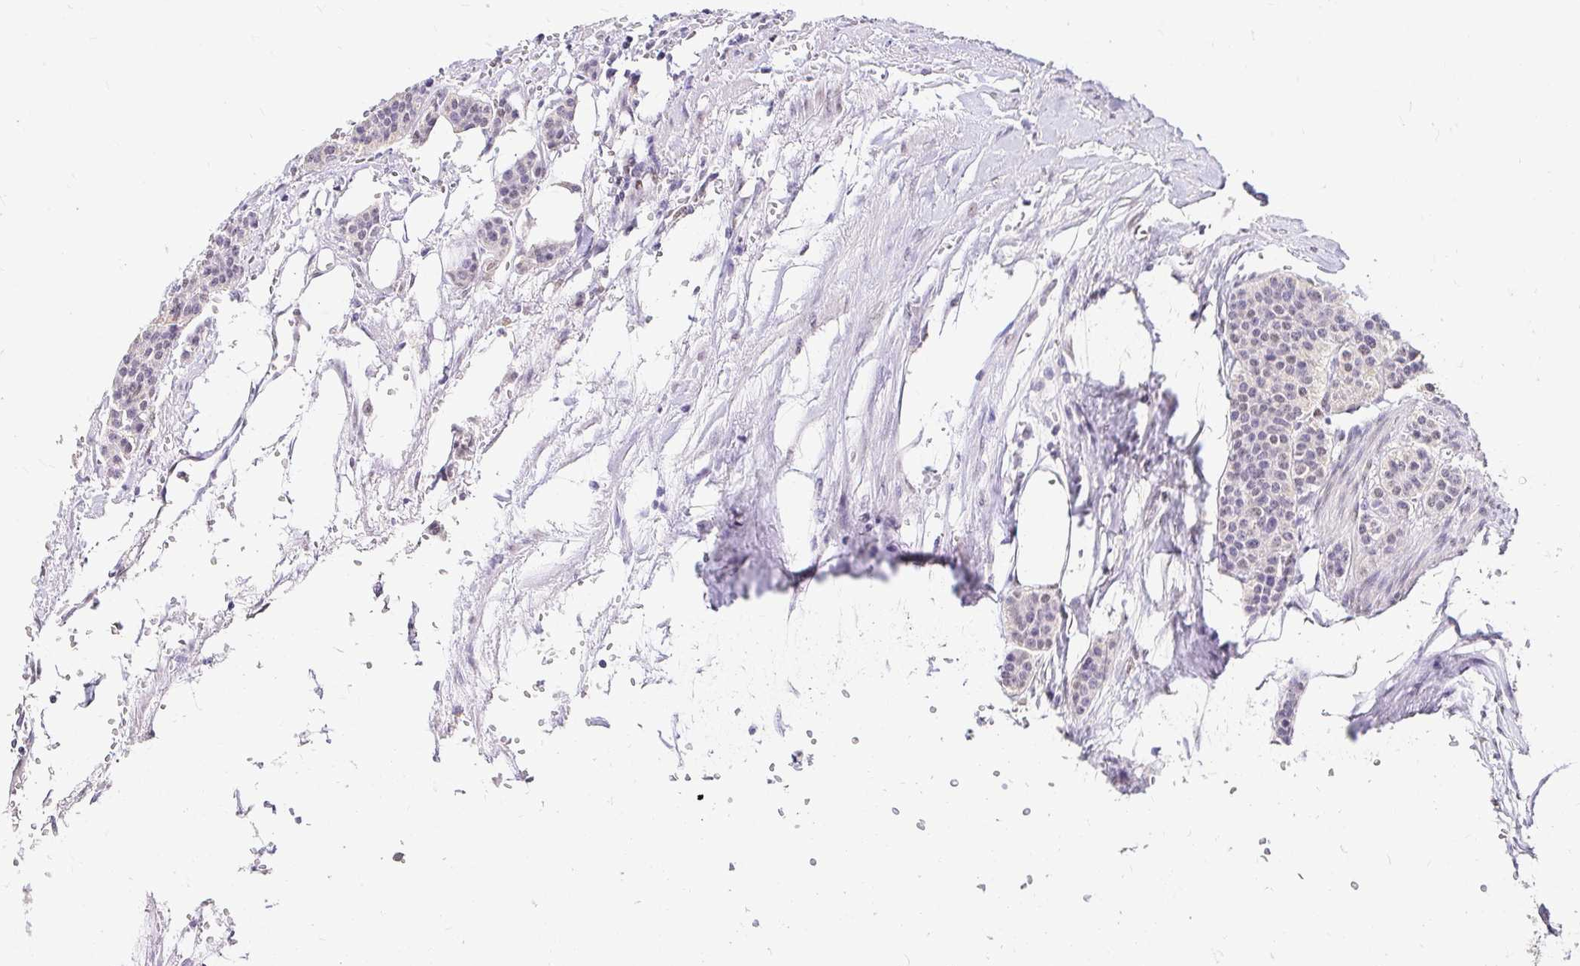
{"staining": {"intensity": "negative", "quantity": "none", "location": "none"}, "tissue": "carcinoid", "cell_type": "Tumor cells", "image_type": "cancer", "snomed": [{"axis": "morphology", "description": "Carcinoid, malignant, NOS"}, {"axis": "topography", "description": "Small intestine"}], "caption": "Carcinoid was stained to show a protein in brown. There is no significant positivity in tumor cells. The staining was performed using DAB to visualize the protein expression in brown, while the nuclei were stained in blue with hematoxylin (Magnification: 20x).", "gene": "RIMS4", "patient": {"sex": "male", "age": 63}}